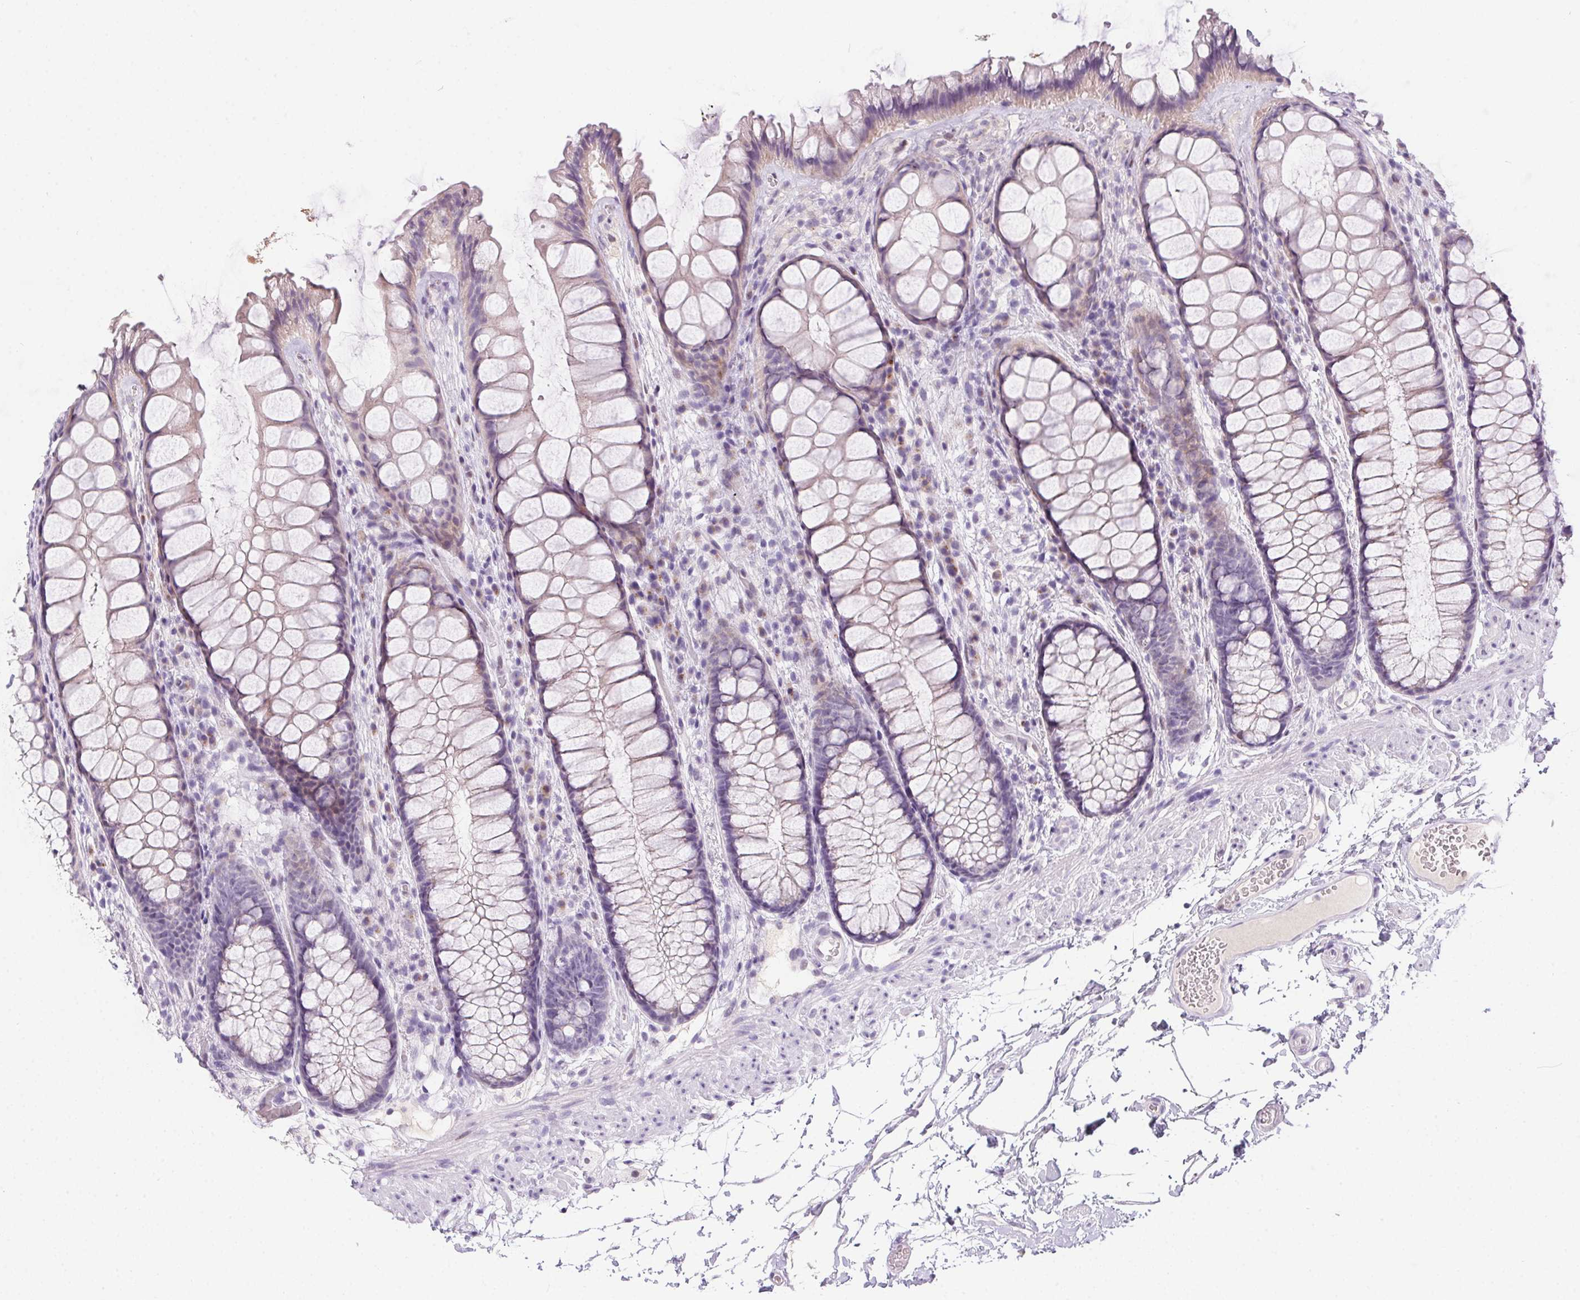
{"staining": {"intensity": "weak", "quantity": "25%-75%", "location": "cytoplasmic/membranous"}, "tissue": "rectum", "cell_type": "Glandular cells", "image_type": "normal", "snomed": [{"axis": "morphology", "description": "Normal tissue, NOS"}, {"axis": "topography", "description": "Rectum"}], "caption": "Rectum stained for a protein (brown) demonstrates weak cytoplasmic/membranous positive staining in approximately 25%-75% of glandular cells.", "gene": "SP9", "patient": {"sex": "female", "age": 62}}